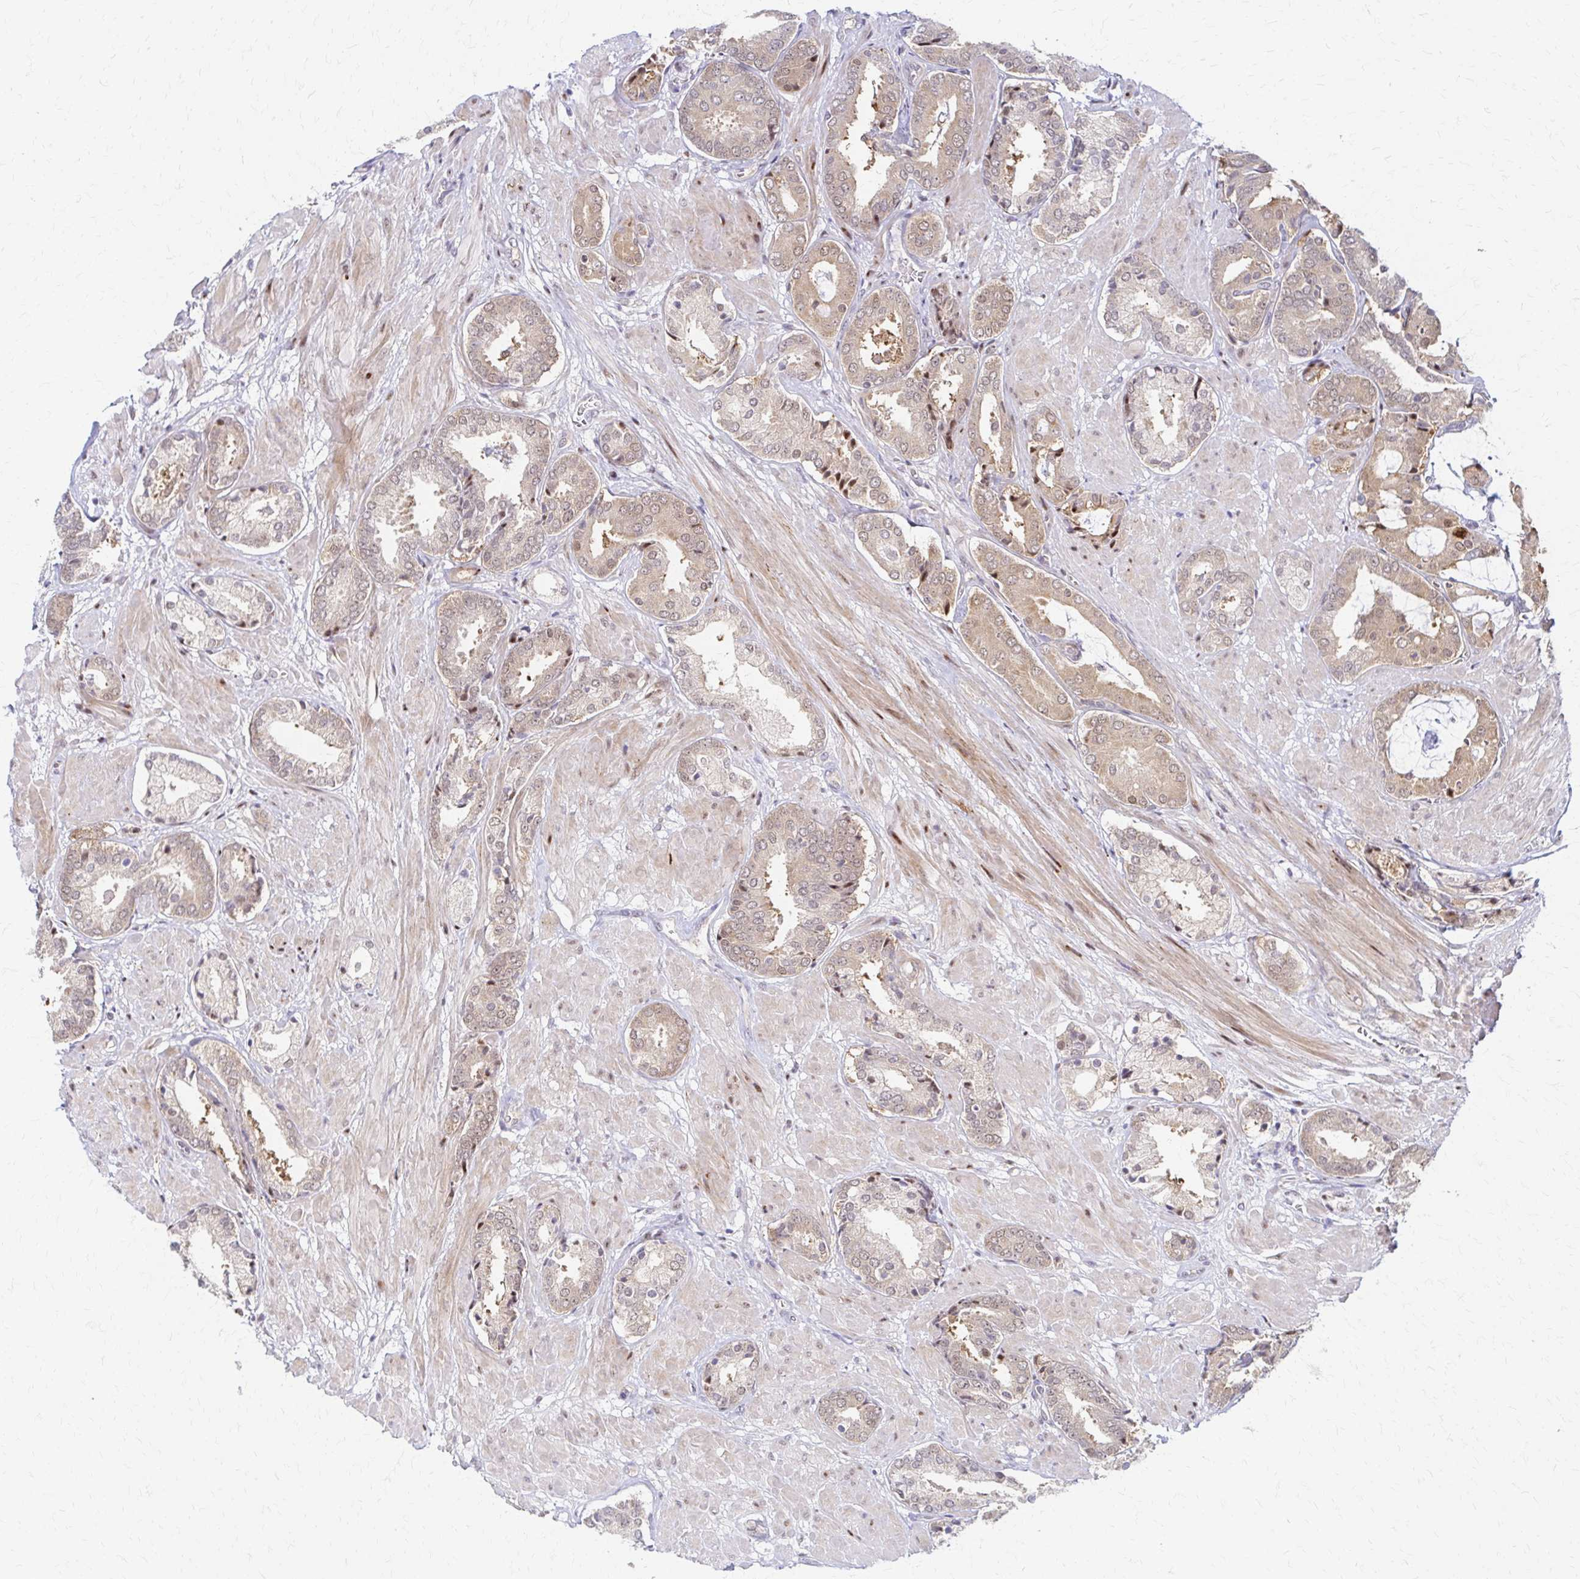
{"staining": {"intensity": "weak", "quantity": ">75%", "location": "cytoplasmic/membranous,nuclear"}, "tissue": "prostate cancer", "cell_type": "Tumor cells", "image_type": "cancer", "snomed": [{"axis": "morphology", "description": "Adenocarcinoma, High grade"}, {"axis": "topography", "description": "Prostate"}], "caption": "This is a micrograph of immunohistochemistry staining of high-grade adenocarcinoma (prostate), which shows weak staining in the cytoplasmic/membranous and nuclear of tumor cells.", "gene": "PSMD7", "patient": {"sex": "male", "age": 56}}